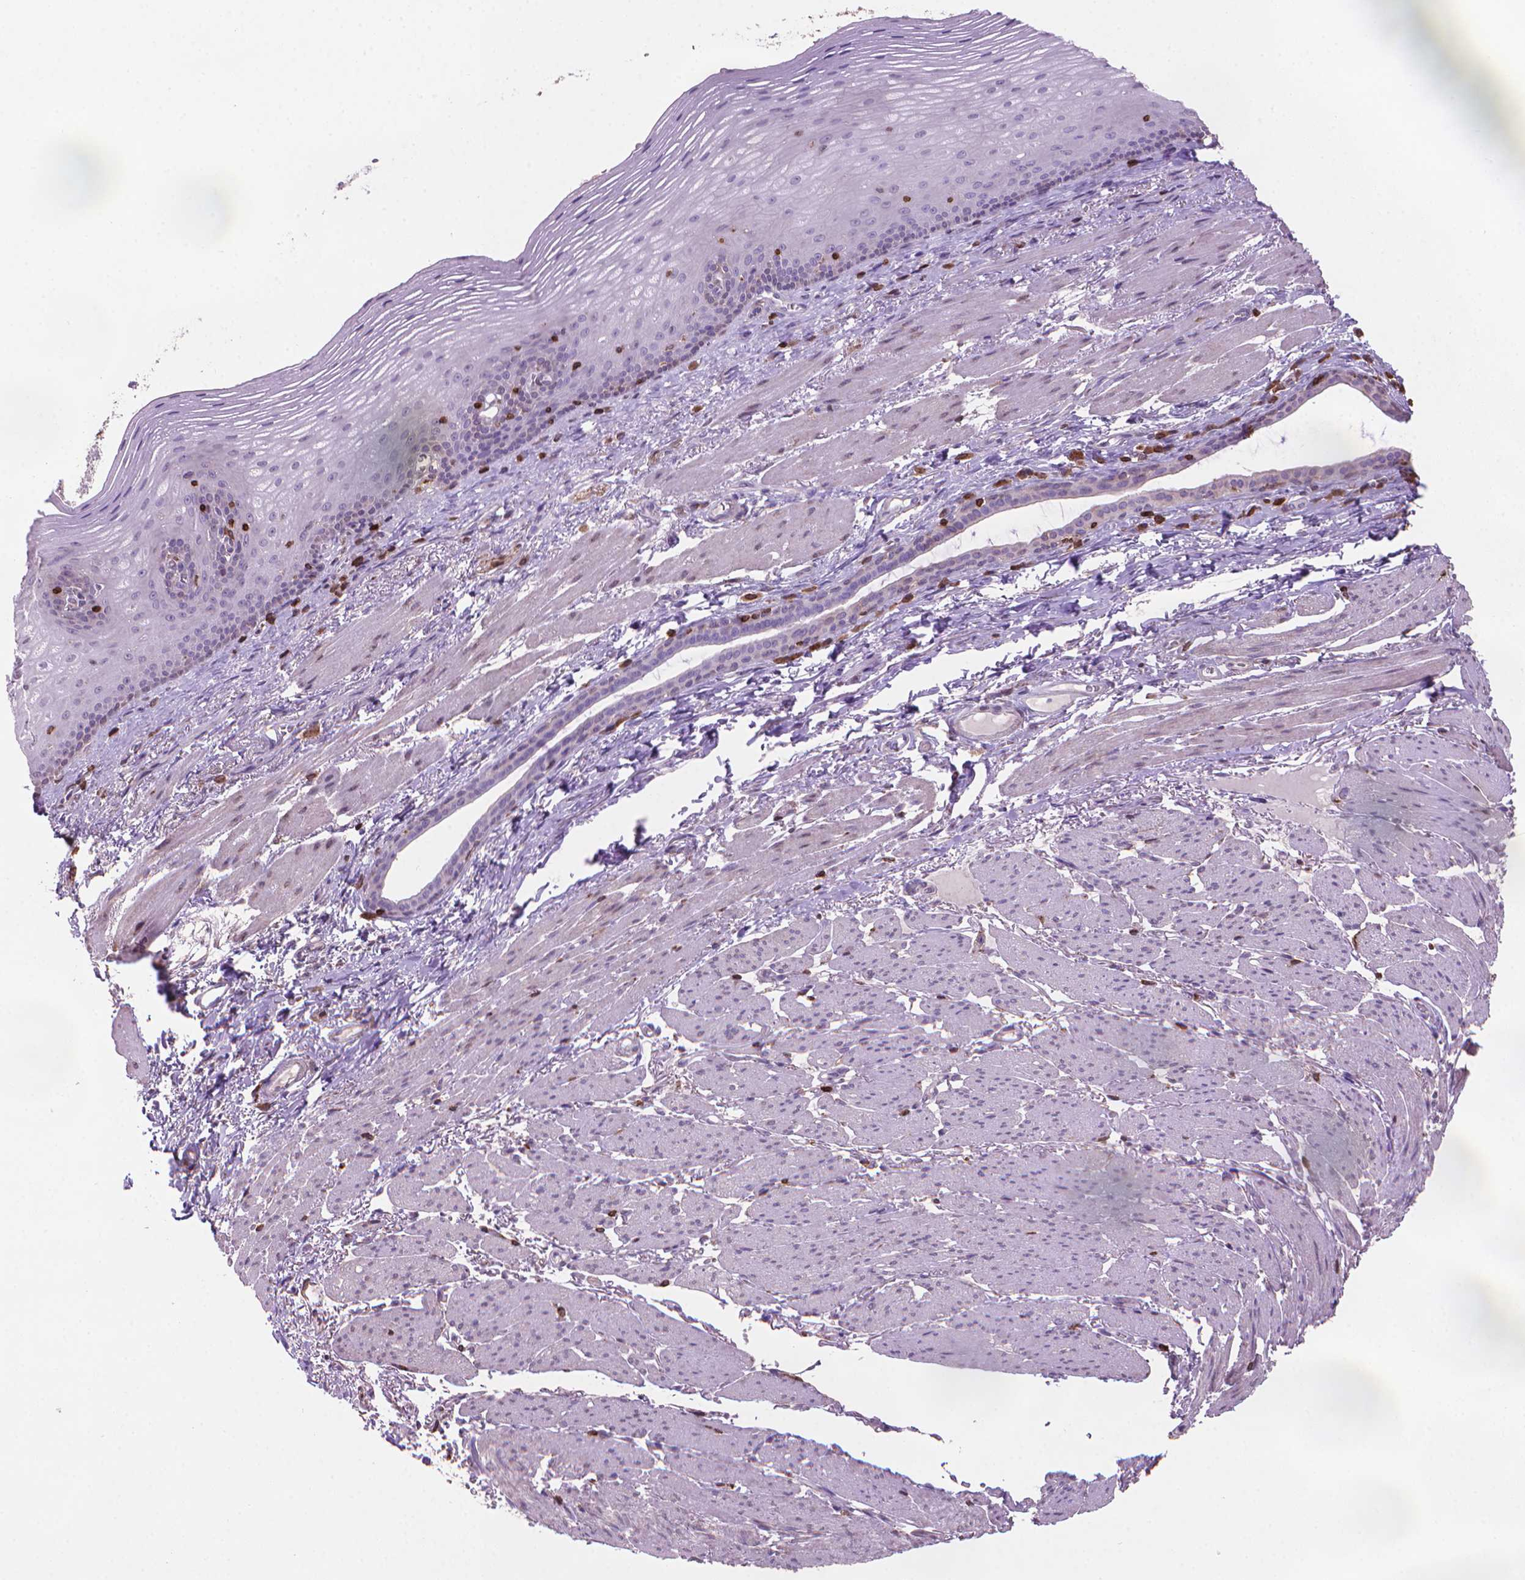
{"staining": {"intensity": "moderate", "quantity": "<25%", "location": "cytoplasmic/membranous"}, "tissue": "esophagus", "cell_type": "Squamous epithelial cells", "image_type": "normal", "snomed": [{"axis": "morphology", "description": "Normal tissue, NOS"}, {"axis": "topography", "description": "Esophagus"}], "caption": "Protein expression analysis of benign human esophagus reveals moderate cytoplasmic/membranous positivity in approximately <25% of squamous epithelial cells. The staining was performed using DAB to visualize the protein expression in brown, while the nuclei were stained in blue with hematoxylin (Magnification: 20x).", "gene": "BCL2", "patient": {"sex": "male", "age": 76}}